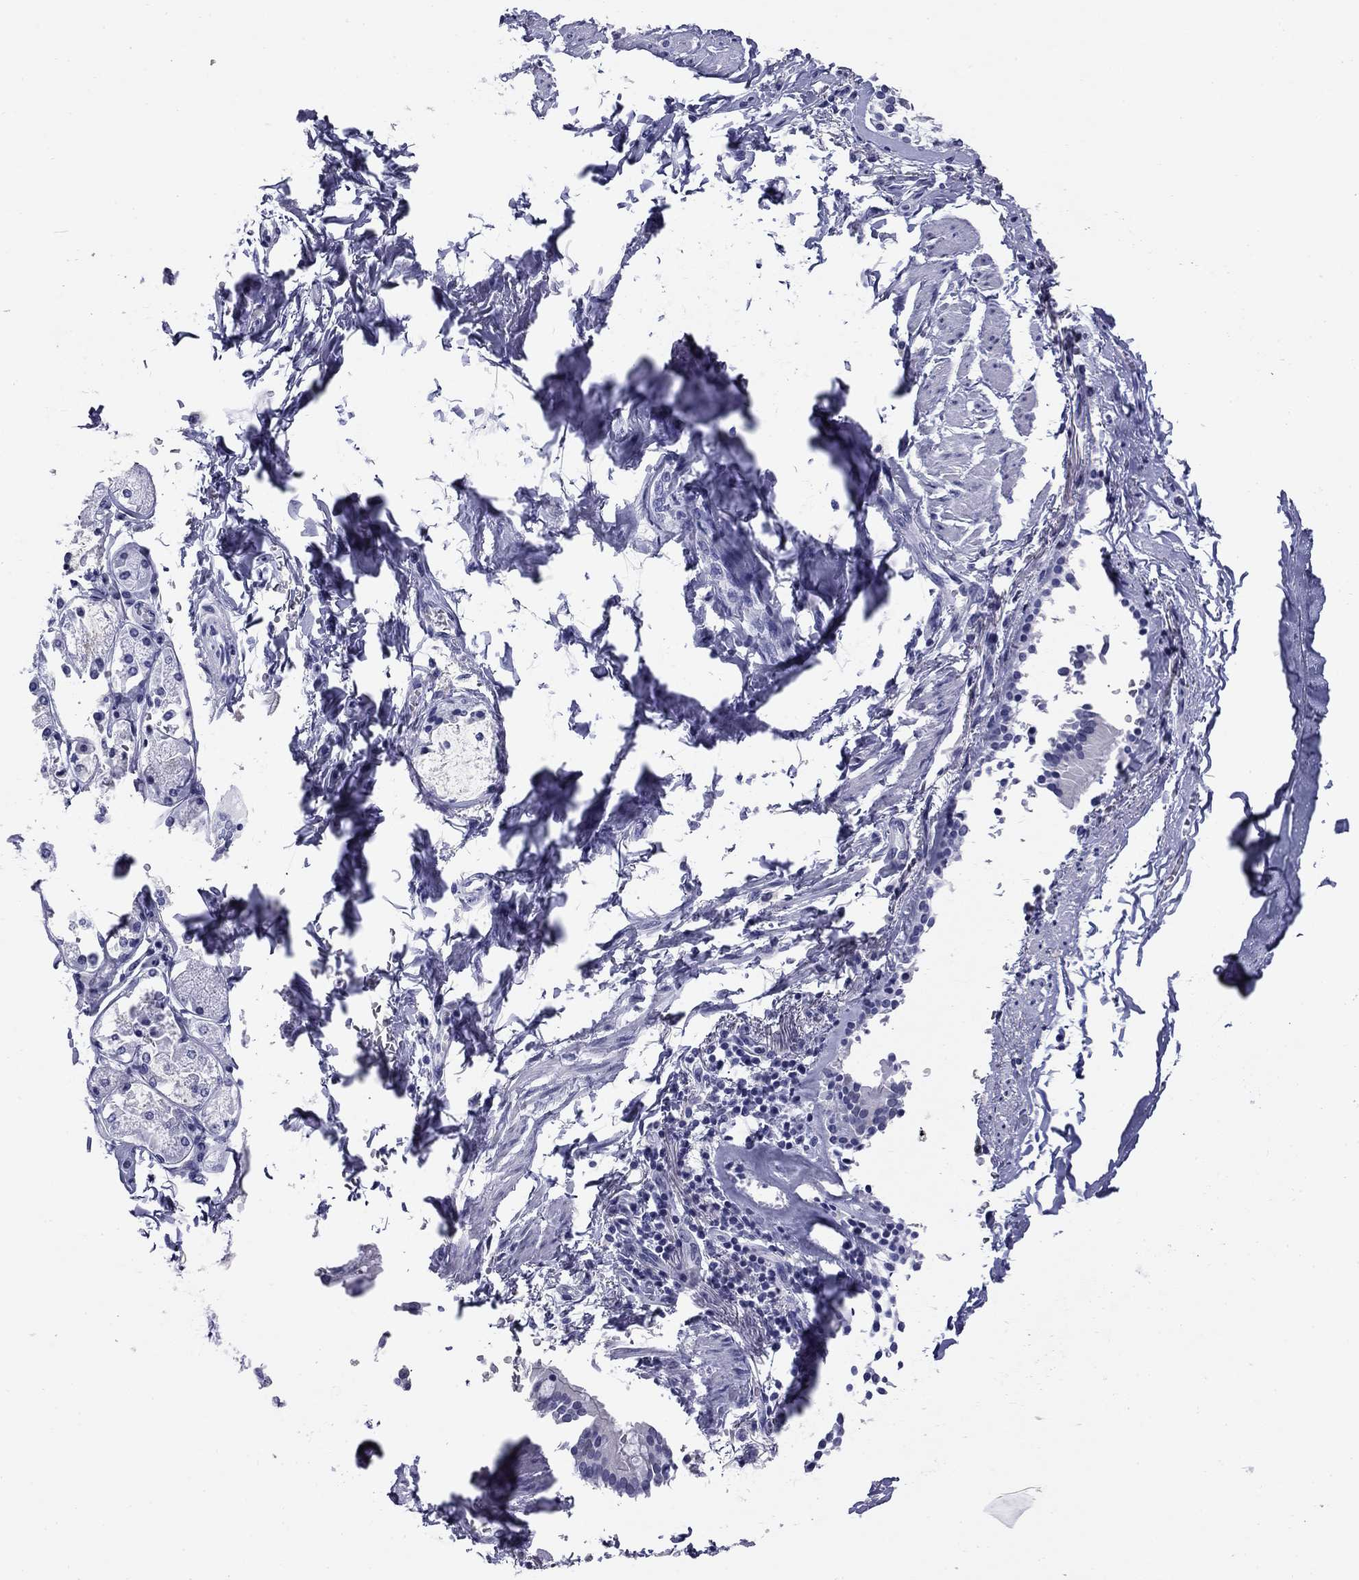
{"staining": {"intensity": "negative", "quantity": "none", "location": "none"}, "tissue": "soft tissue", "cell_type": "Fibroblasts", "image_type": "normal", "snomed": [{"axis": "morphology", "description": "Normal tissue, NOS"}, {"axis": "topography", "description": "Cartilage tissue"}, {"axis": "topography", "description": "Bronchus"}, {"axis": "topography", "description": "Peripheral nerve tissue"}], "caption": "This photomicrograph is of unremarkable soft tissue stained with immunohistochemistry to label a protein in brown with the nuclei are counter-stained blue. There is no expression in fibroblasts.", "gene": "NPPA", "patient": {"sex": "male", "age": 67}}